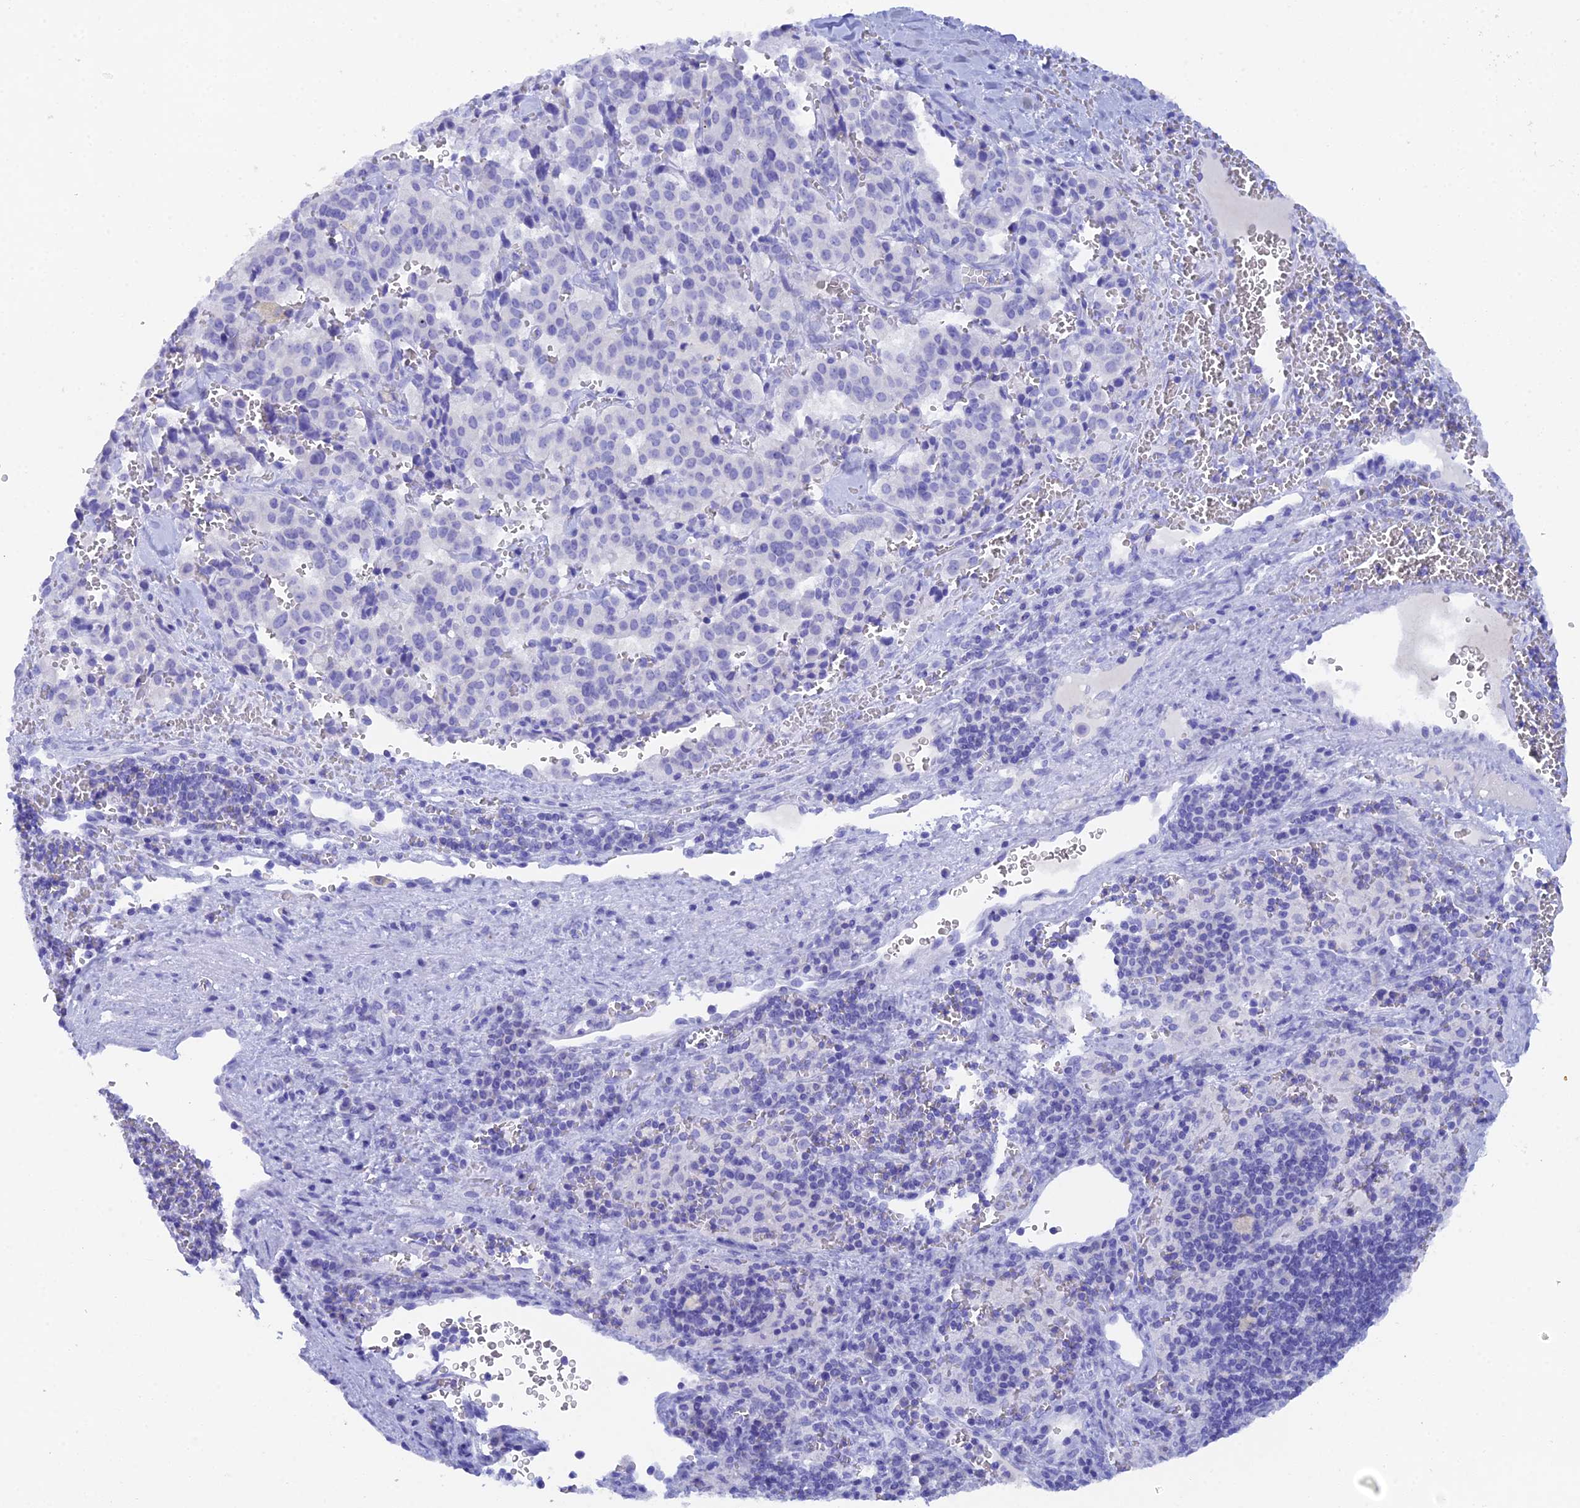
{"staining": {"intensity": "negative", "quantity": "none", "location": "none"}, "tissue": "pancreatic cancer", "cell_type": "Tumor cells", "image_type": "cancer", "snomed": [{"axis": "morphology", "description": "Adenocarcinoma, NOS"}, {"axis": "topography", "description": "Pancreas"}], "caption": "Pancreatic adenocarcinoma stained for a protein using immunohistochemistry exhibits no positivity tumor cells.", "gene": "REG1A", "patient": {"sex": "male", "age": 65}}